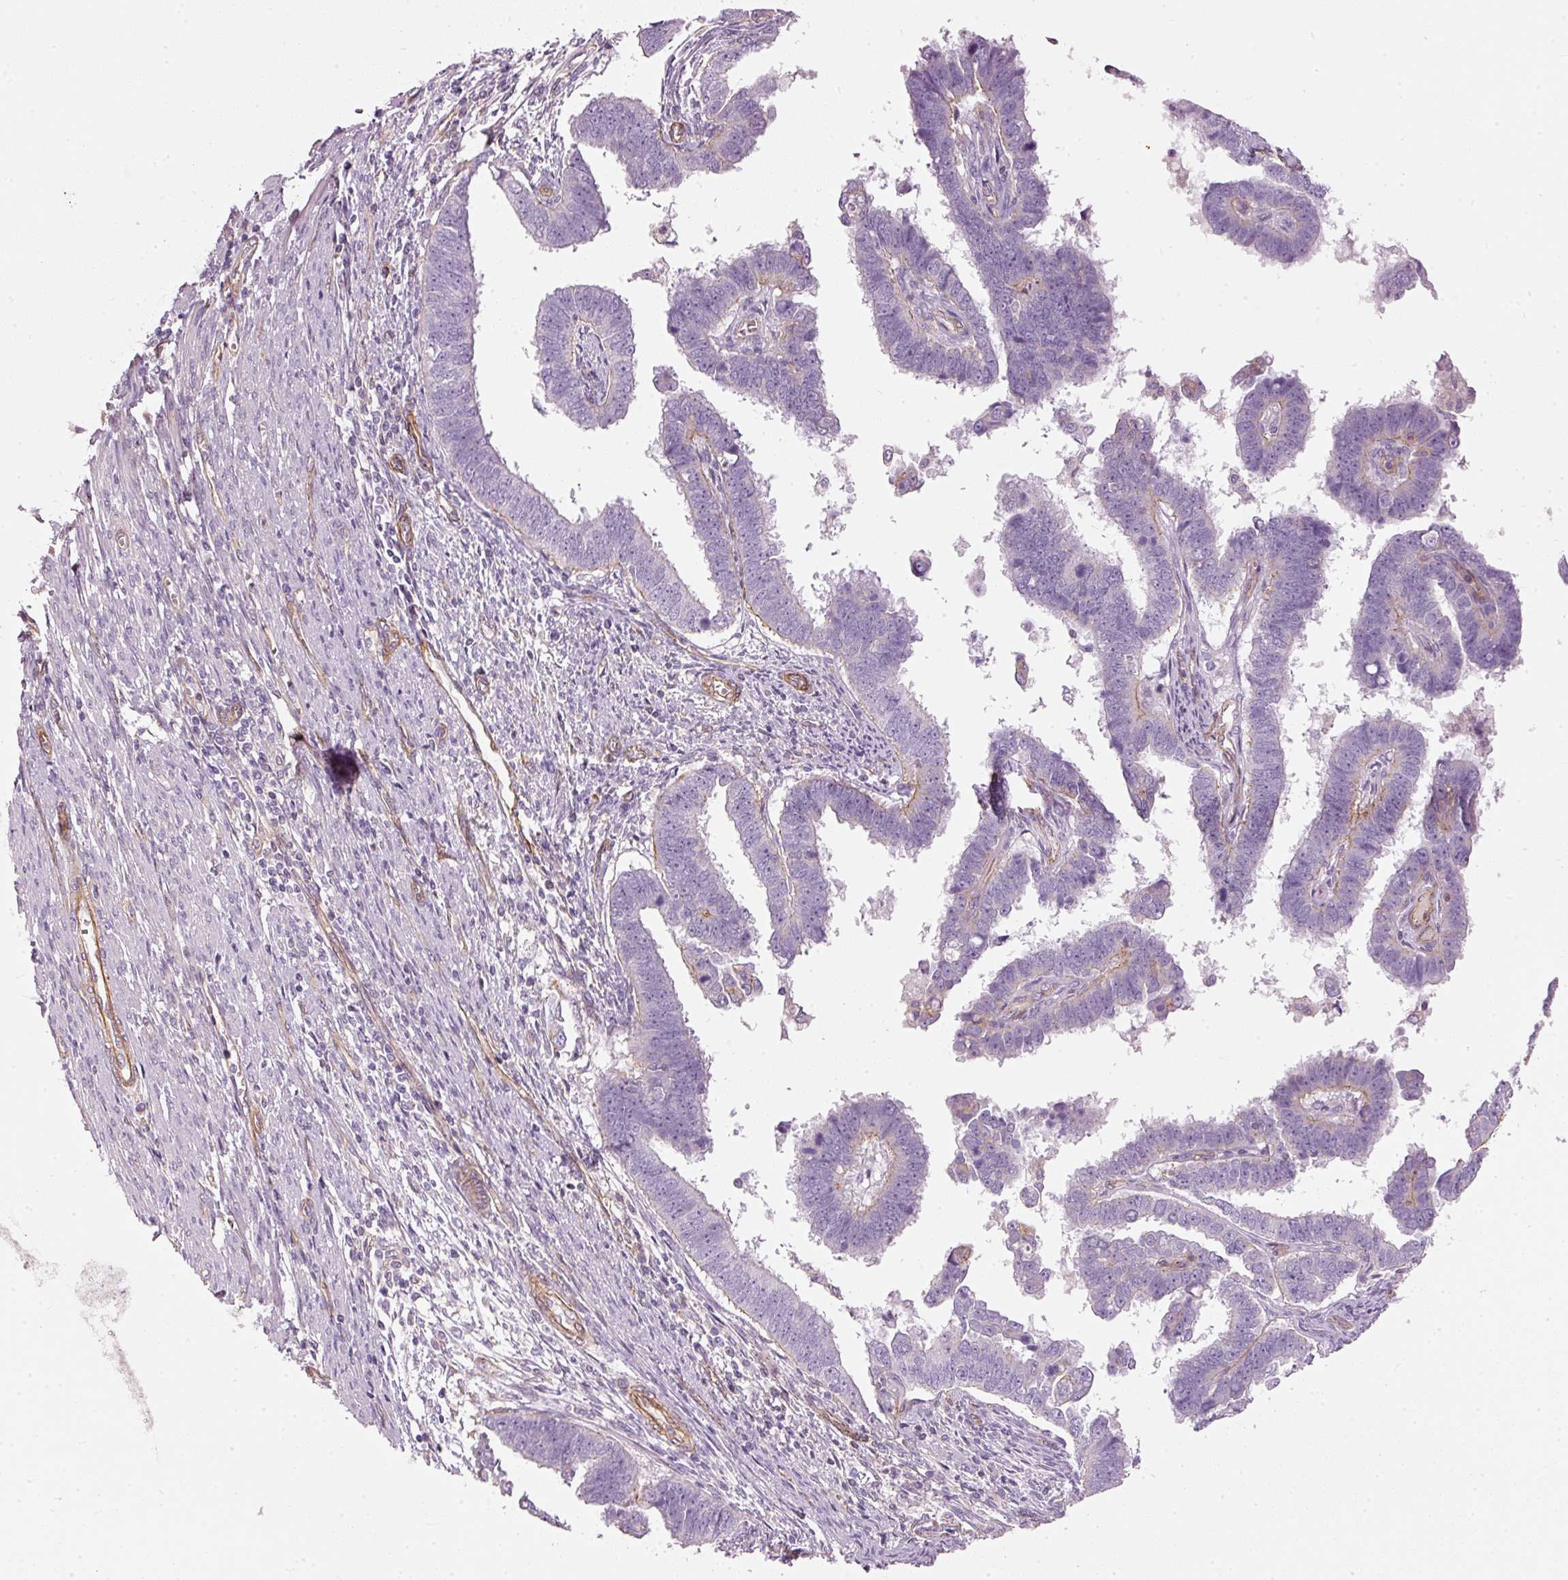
{"staining": {"intensity": "negative", "quantity": "none", "location": "none"}, "tissue": "endometrial cancer", "cell_type": "Tumor cells", "image_type": "cancer", "snomed": [{"axis": "morphology", "description": "Adenocarcinoma, NOS"}, {"axis": "topography", "description": "Endometrium"}], "caption": "The image demonstrates no significant expression in tumor cells of endometrial adenocarcinoma.", "gene": "OSR2", "patient": {"sex": "female", "age": 75}}